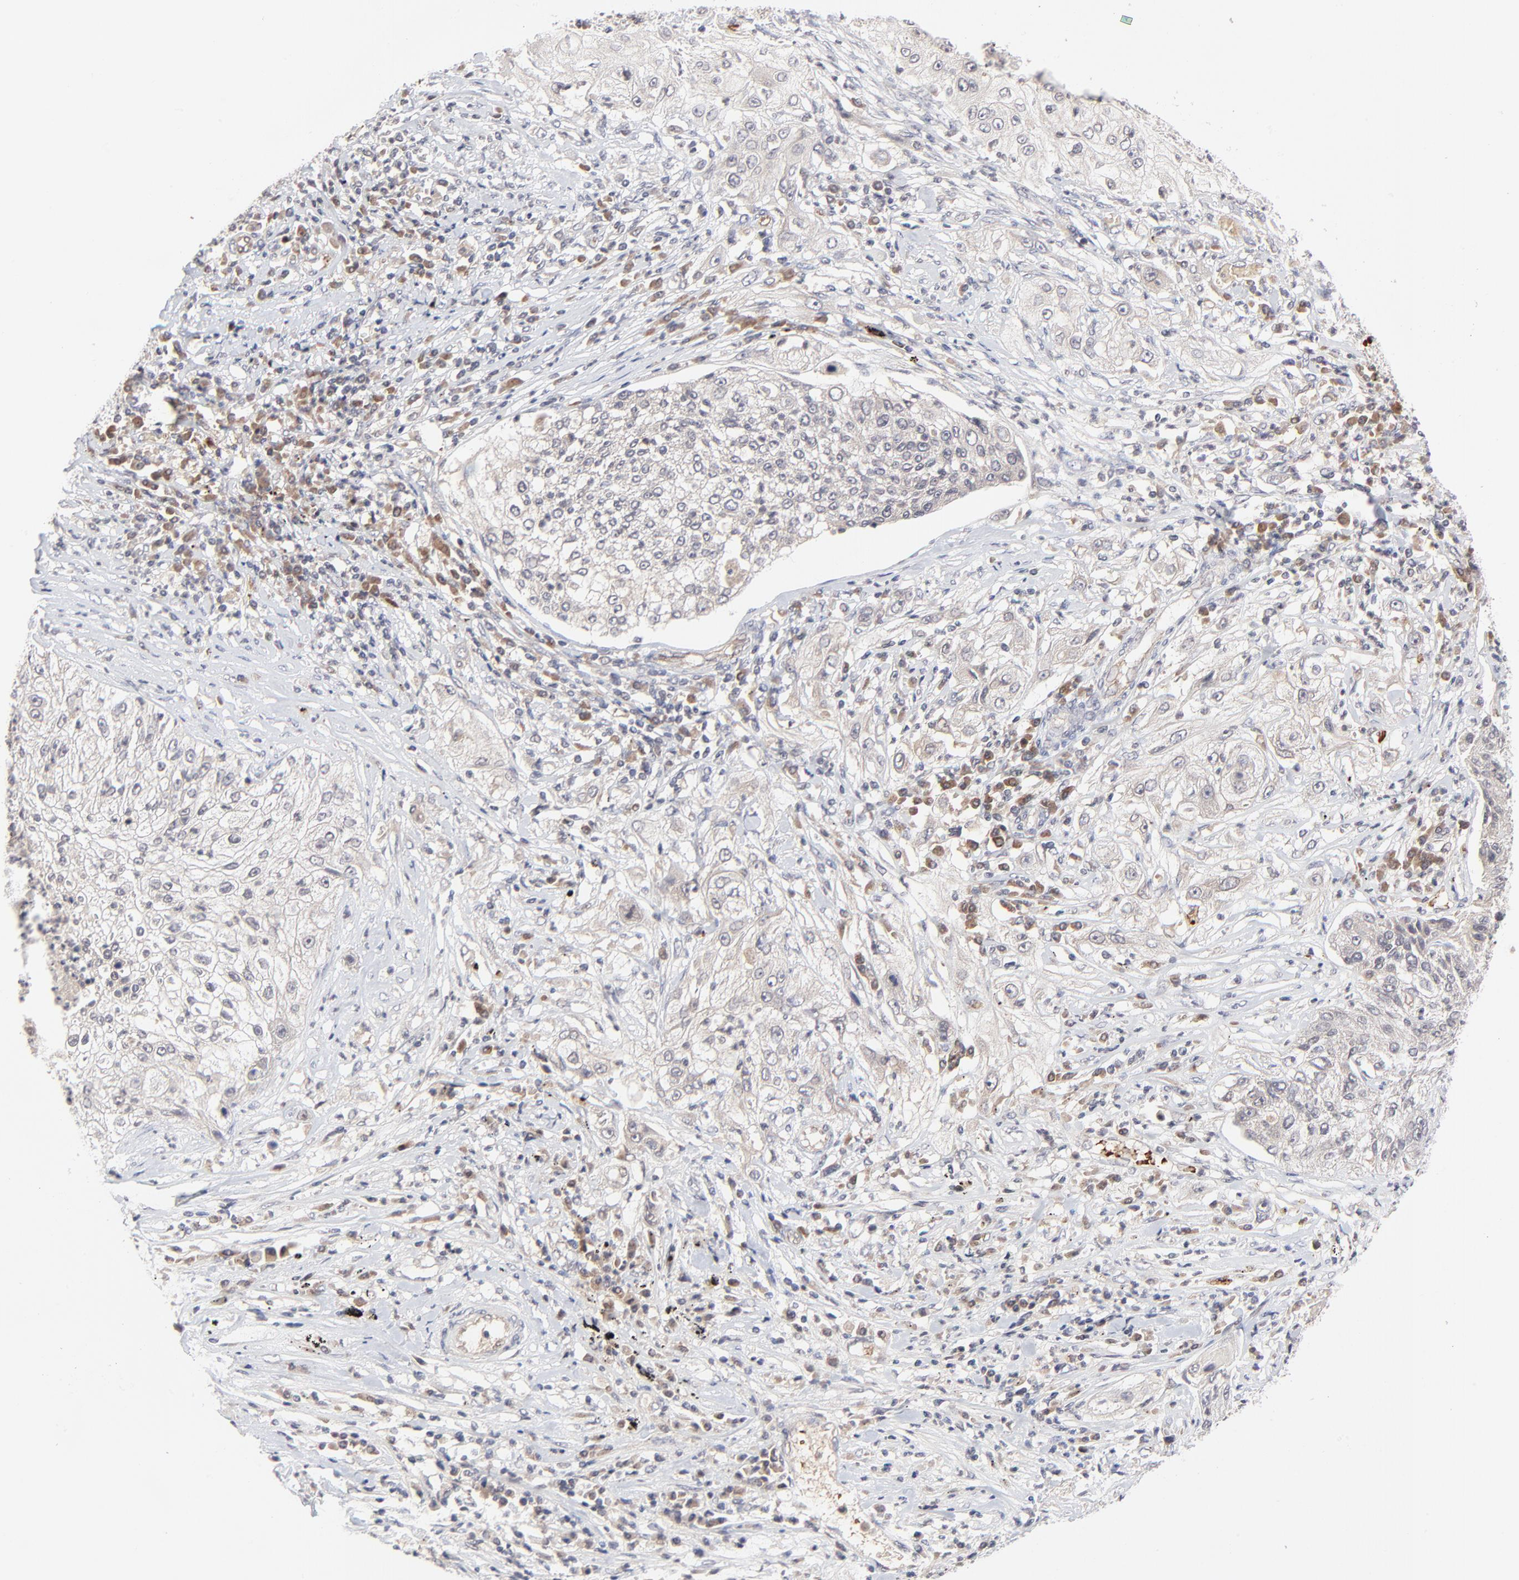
{"staining": {"intensity": "weak", "quantity": "<25%", "location": "cytoplasmic/membranous"}, "tissue": "lung cancer", "cell_type": "Tumor cells", "image_type": "cancer", "snomed": [{"axis": "morphology", "description": "Inflammation, NOS"}, {"axis": "morphology", "description": "Squamous cell carcinoma, NOS"}, {"axis": "topography", "description": "Lymph node"}, {"axis": "topography", "description": "Soft tissue"}, {"axis": "topography", "description": "Lung"}], "caption": "A high-resolution image shows immunohistochemistry staining of squamous cell carcinoma (lung), which shows no significant staining in tumor cells.", "gene": "CASP10", "patient": {"sex": "male", "age": 66}}